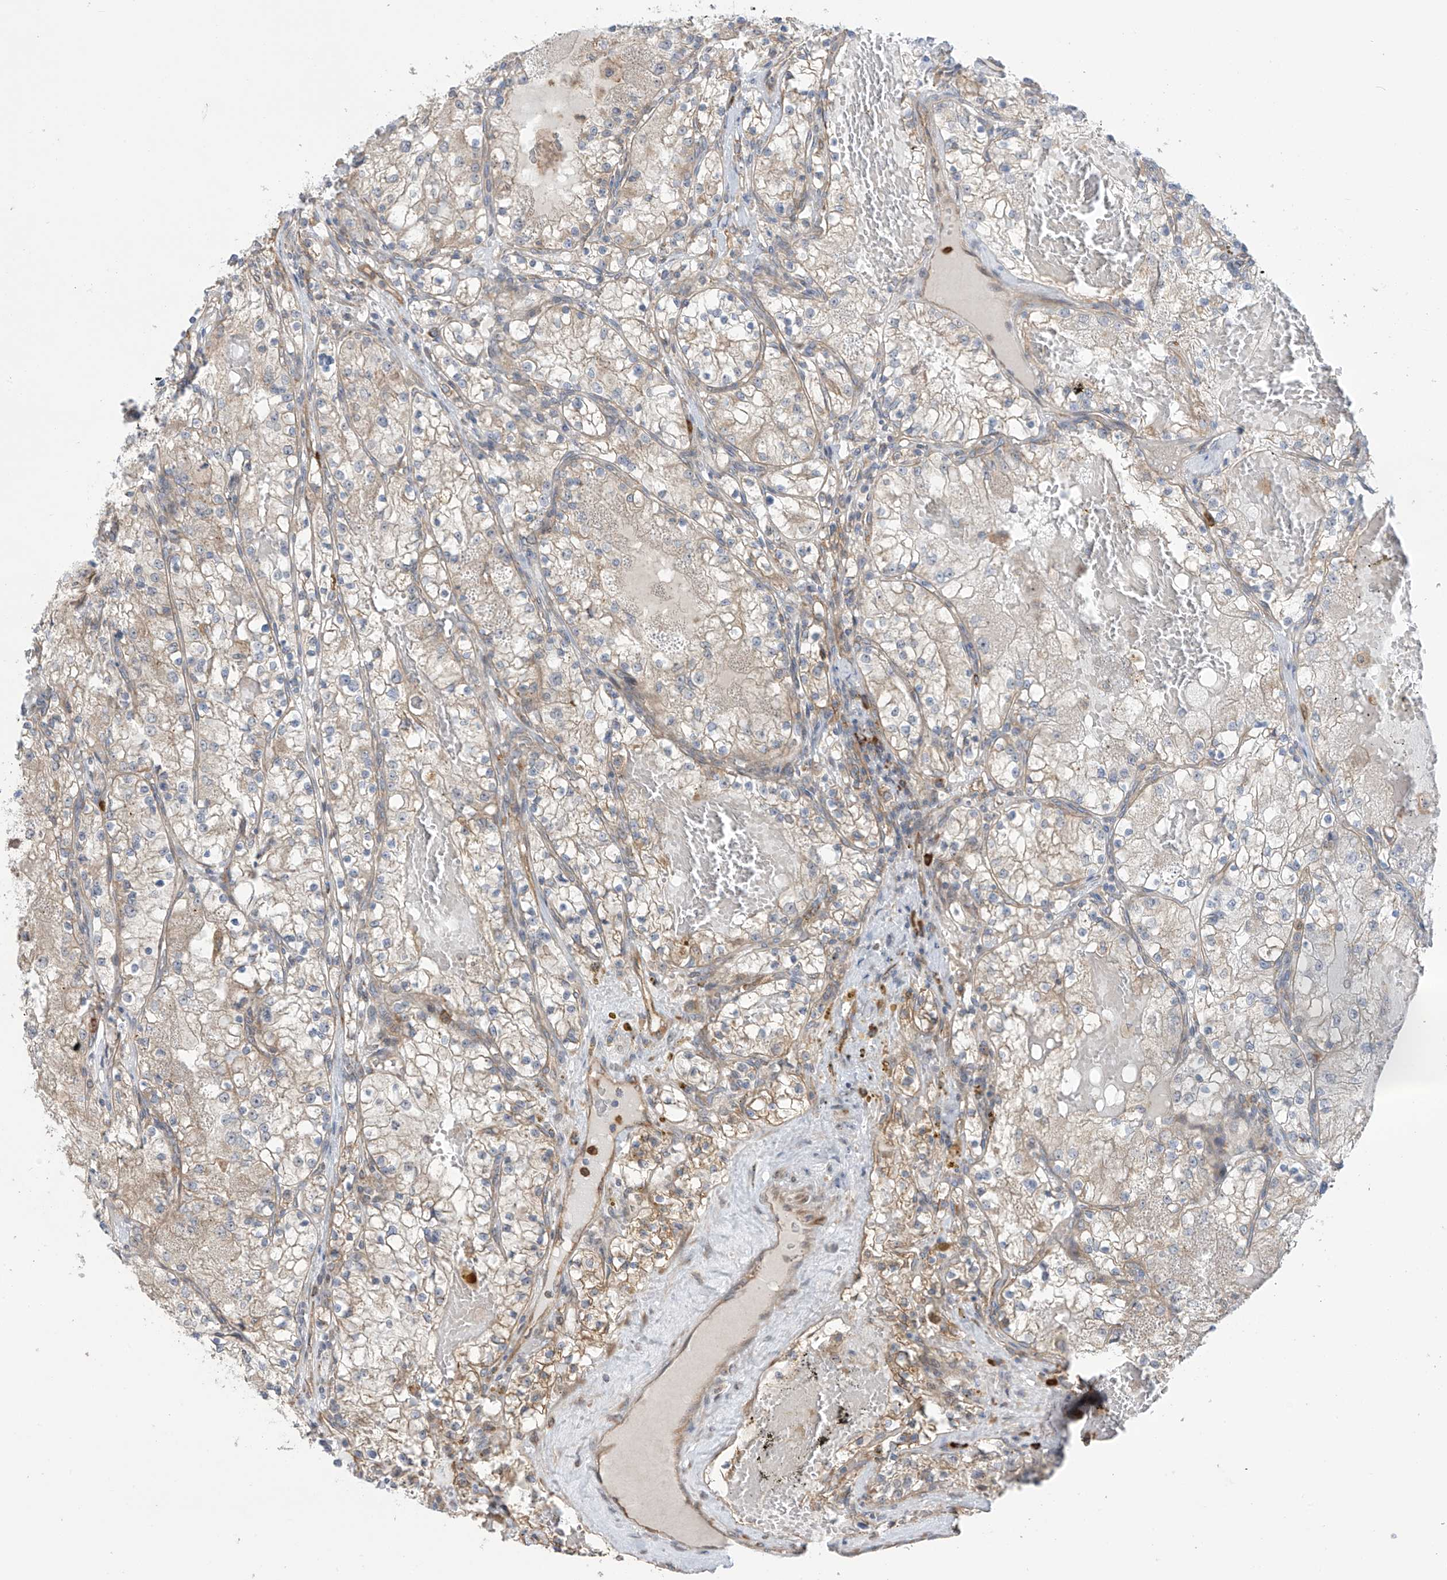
{"staining": {"intensity": "moderate", "quantity": "<25%", "location": "cytoplasmic/membranous"}, "tissue": "renal cancer", "cell_type": "Tumor cells", "image_type": "cancer", "snomed": [{"axis": "morphology", "description": "Normal tissue, NOS"}, {"axis": "morphology", "description": "Adenocarcinoma, NOS"}, {"axis": "topography", "description": "Kidney"}], "caption": "Protein staining of renal cancer tissue shows moderate cytoplasmic/membranous staining in about <25% of tumor cells.", "gene": "KIAA1522", "patient": {"sex": "male", "age": 68}}